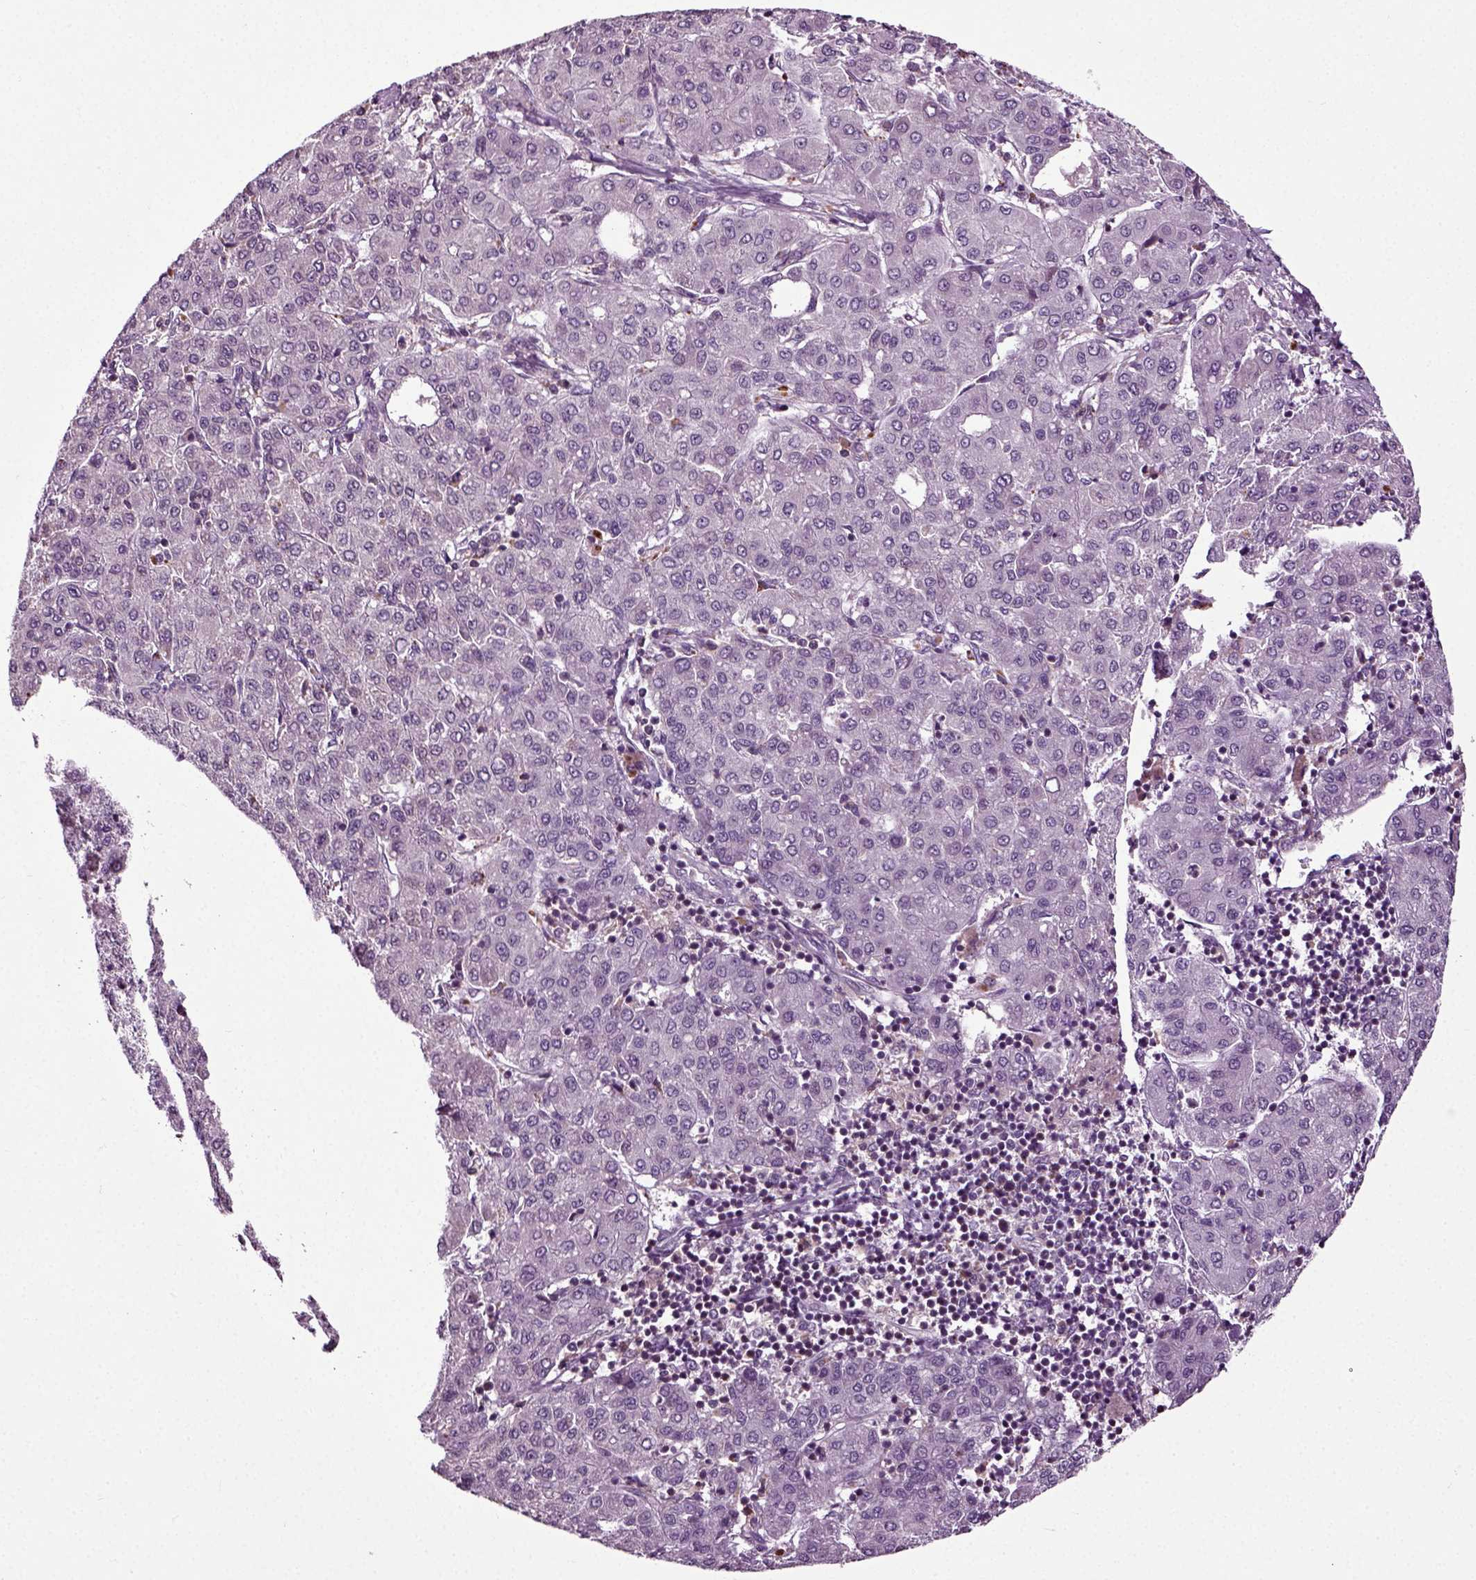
{"staining": {"intensity": "negative", "quantity": "none", "location": "none"}, "tissue": "liver cancer", "cell_type": "Tumor cells", "image_type": "cancer", "snomed": [{"axis": "morphology", "description": "Carcinoma, Hepatocellular, NOS"}, {"axis": "topography", "description": "Liver"}], "caption": "A photomicrograph of liver cancer (hepatocellular carcinoma) stained for a protein demonstrates no brown staining in tumor cells.", "gene": "KNSTRN", "patient": {"sex": "male", "age": 65}}